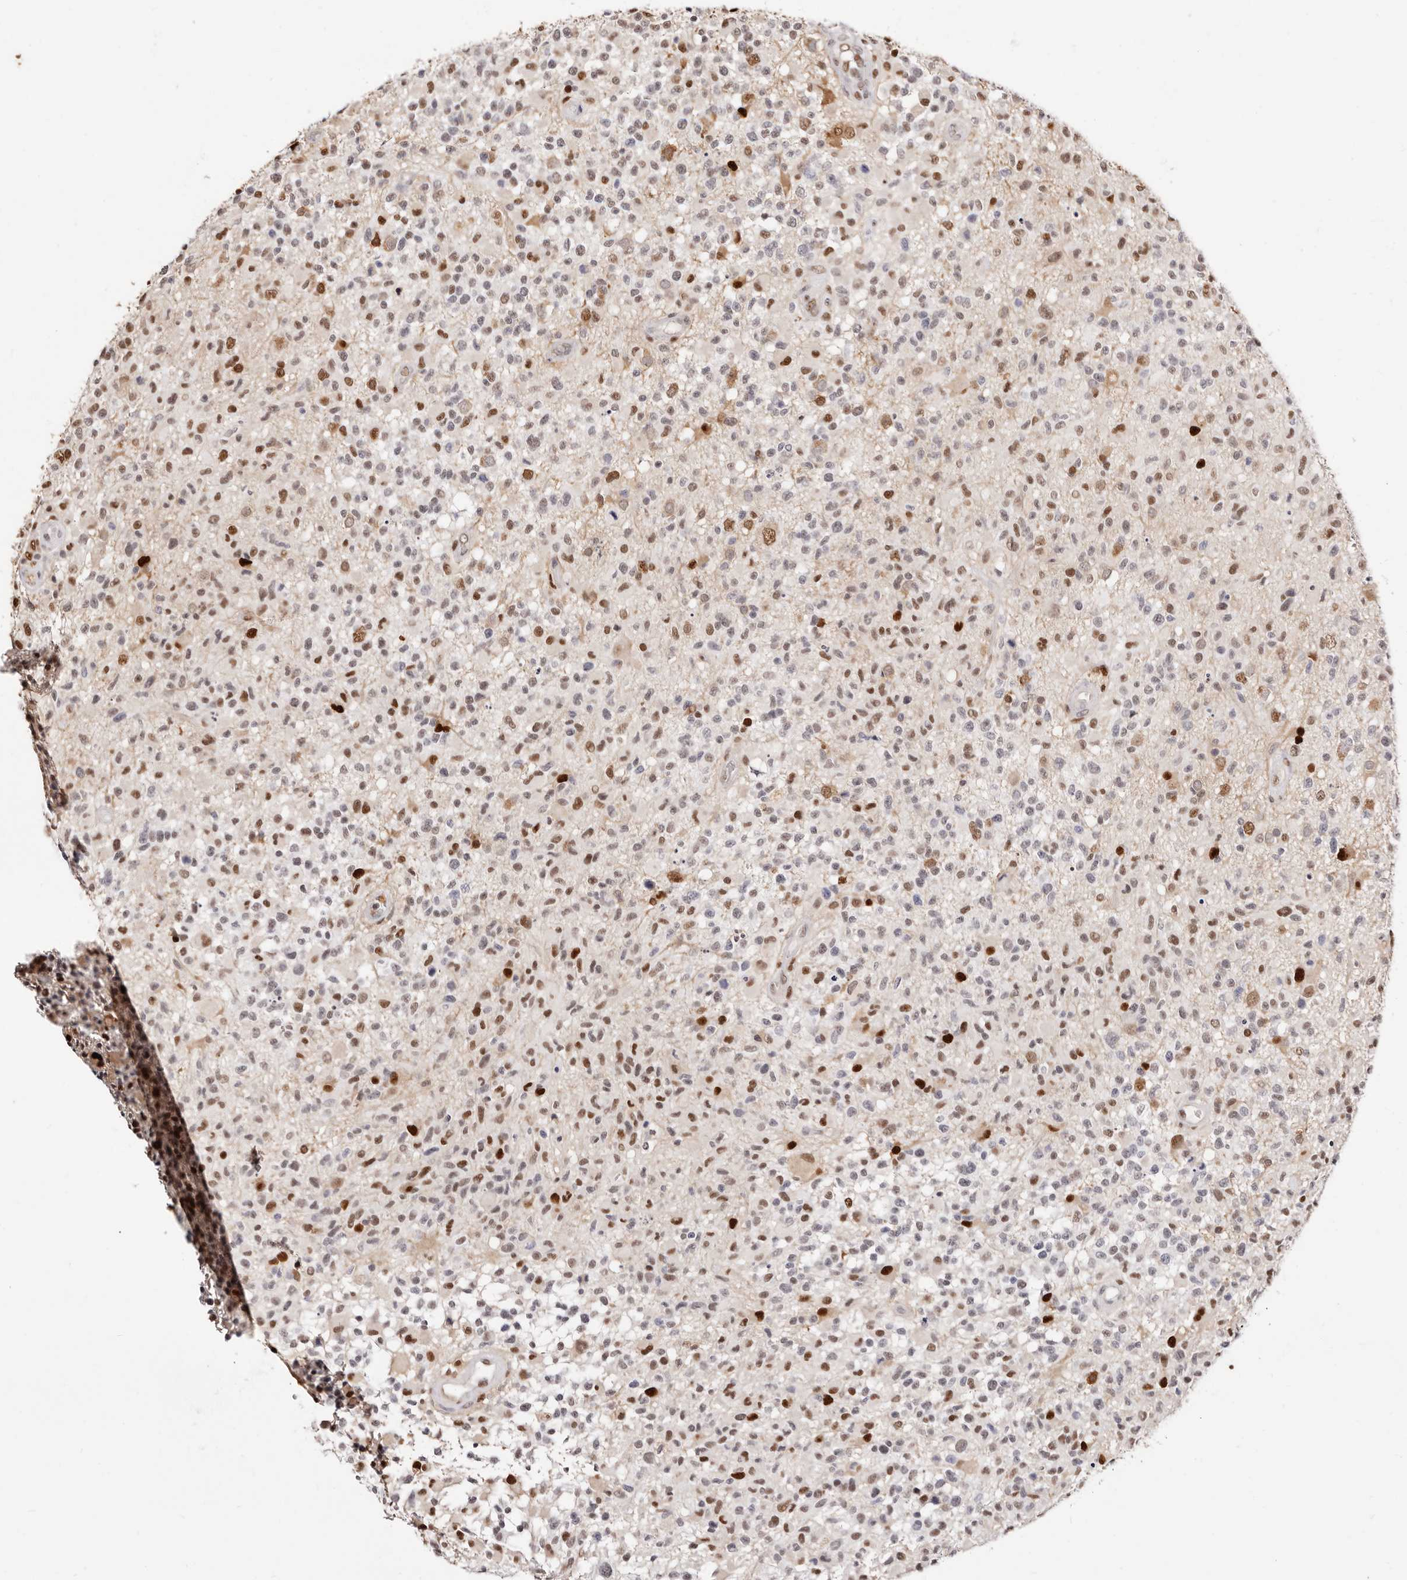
{"staining": {"intensity": "moderate", "quantity": "25%-75%", "location": "nuclear"}, "tissue": "glioma", "cell_type": "Tumor cells", "image_type": "cancer", "snomed": [{"axis": "morphology", "description": "Glioma, malignant, High grade"}, {"axis": "morphology", "description": "Glioblastoma, NOS"}, {"axis": "topography", "description": "Brain"}], "caption": "Immunohistochemical staining of glioma displays medium levels of moderate nuclear protein expression in approximately 25%-75% of tumor cells. (DAB IHC with brightfield microscopy, high magnification).", "gene": "TKT", "patient": {"sex": "male", "age": 60}}